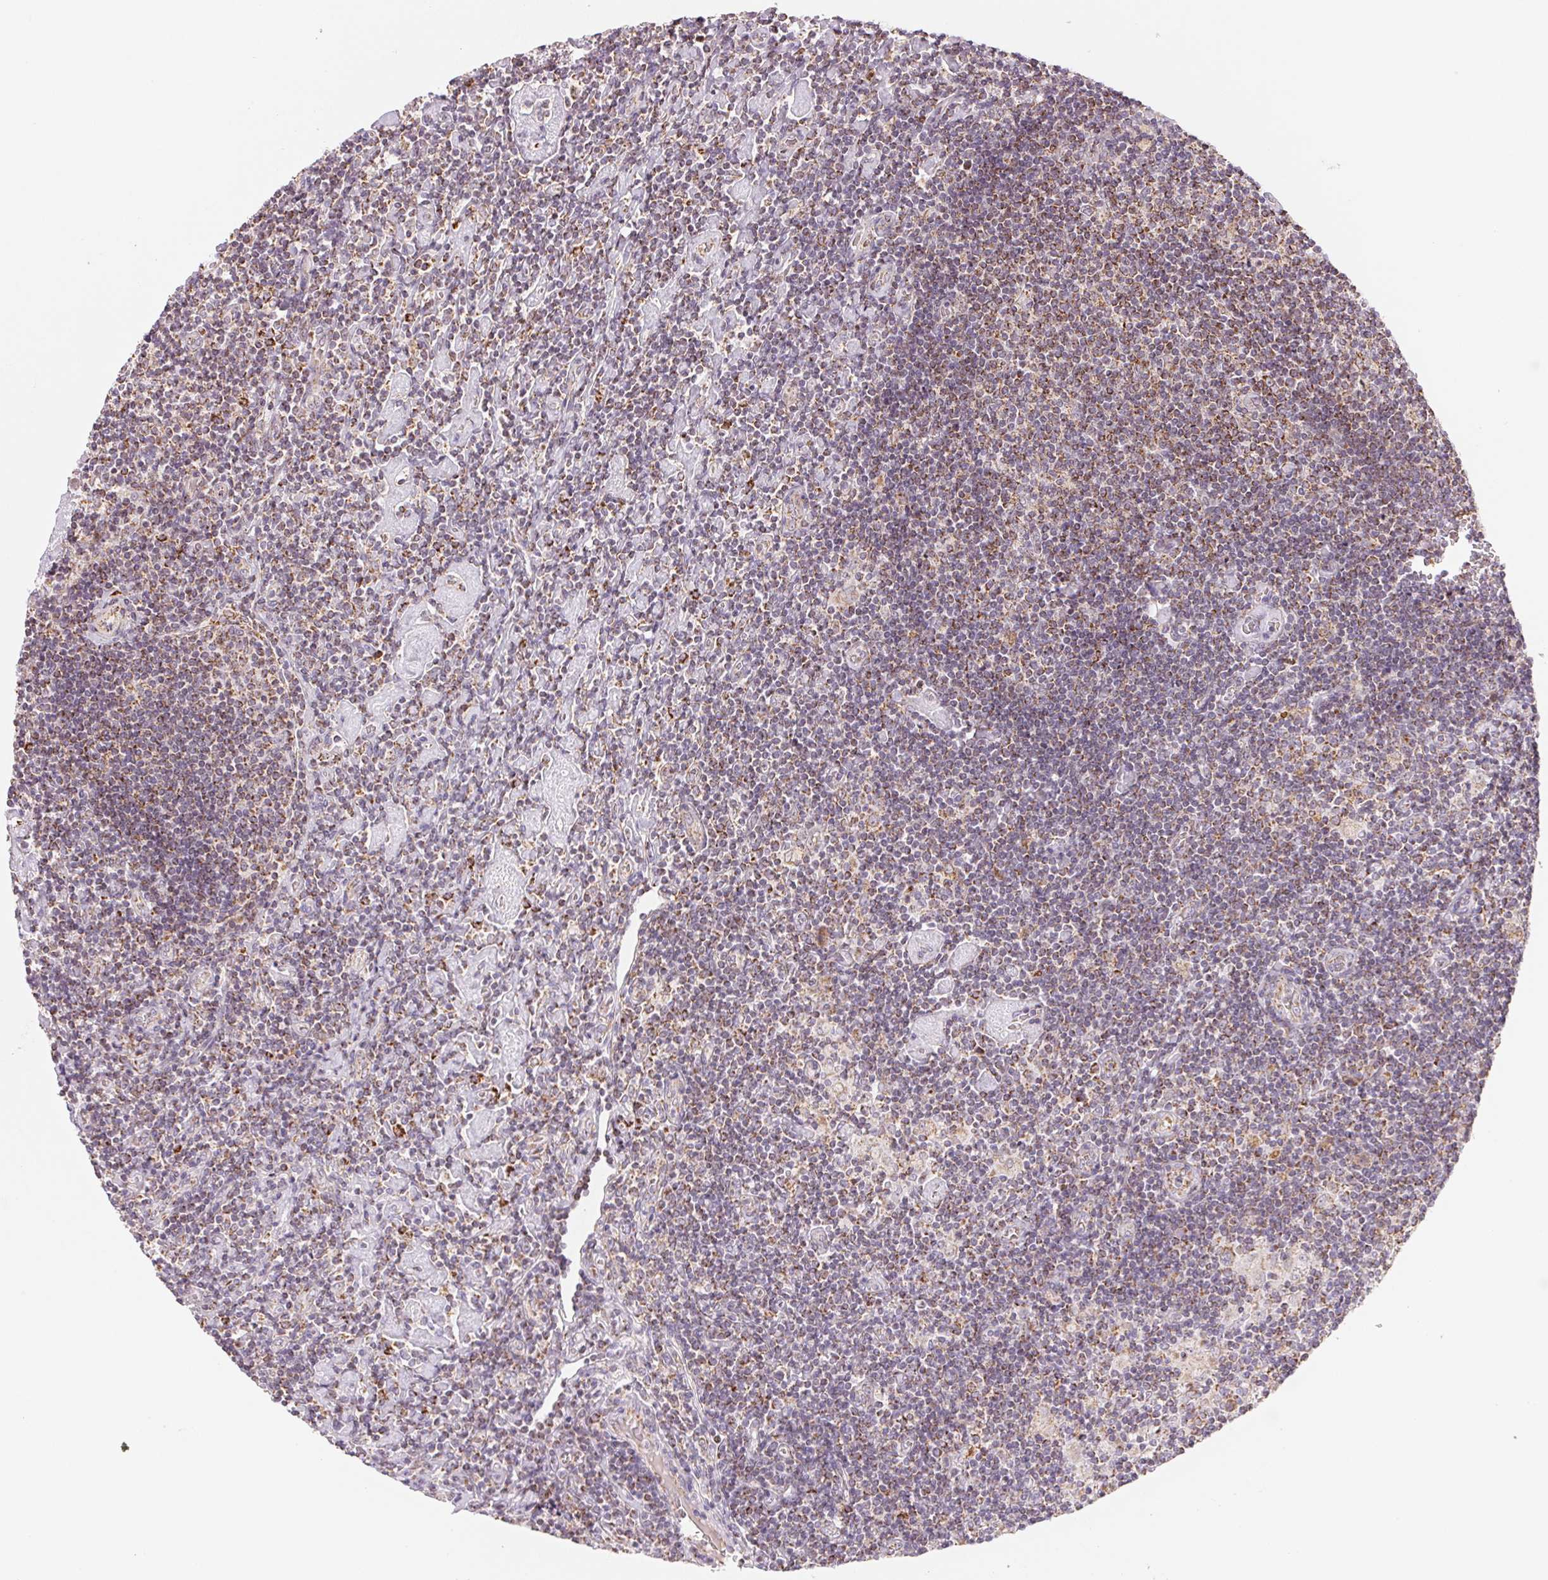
{"staining": {"intensity": "moderate", "quantity": "25%-75%", "location": "cytoplasmic/membranous"}, "tissue": "lymphoma", "cell_type": "Tumor cells", "image_type": "cancer", "snomed": [{"axis": "morphology", "description": "Hodgkin's disease, NOS"}, {"axis": "topography", "description": "Lymph node"}], "caption": "Immunohistochemical staining of human Hodgkin's disease exhibits medium levels of moderate cytoplasmic/membranous positivity in about 25%-75% of tumor cells.", "gene": "HINT2", "patient": {"sex": "male", "age": 40}}